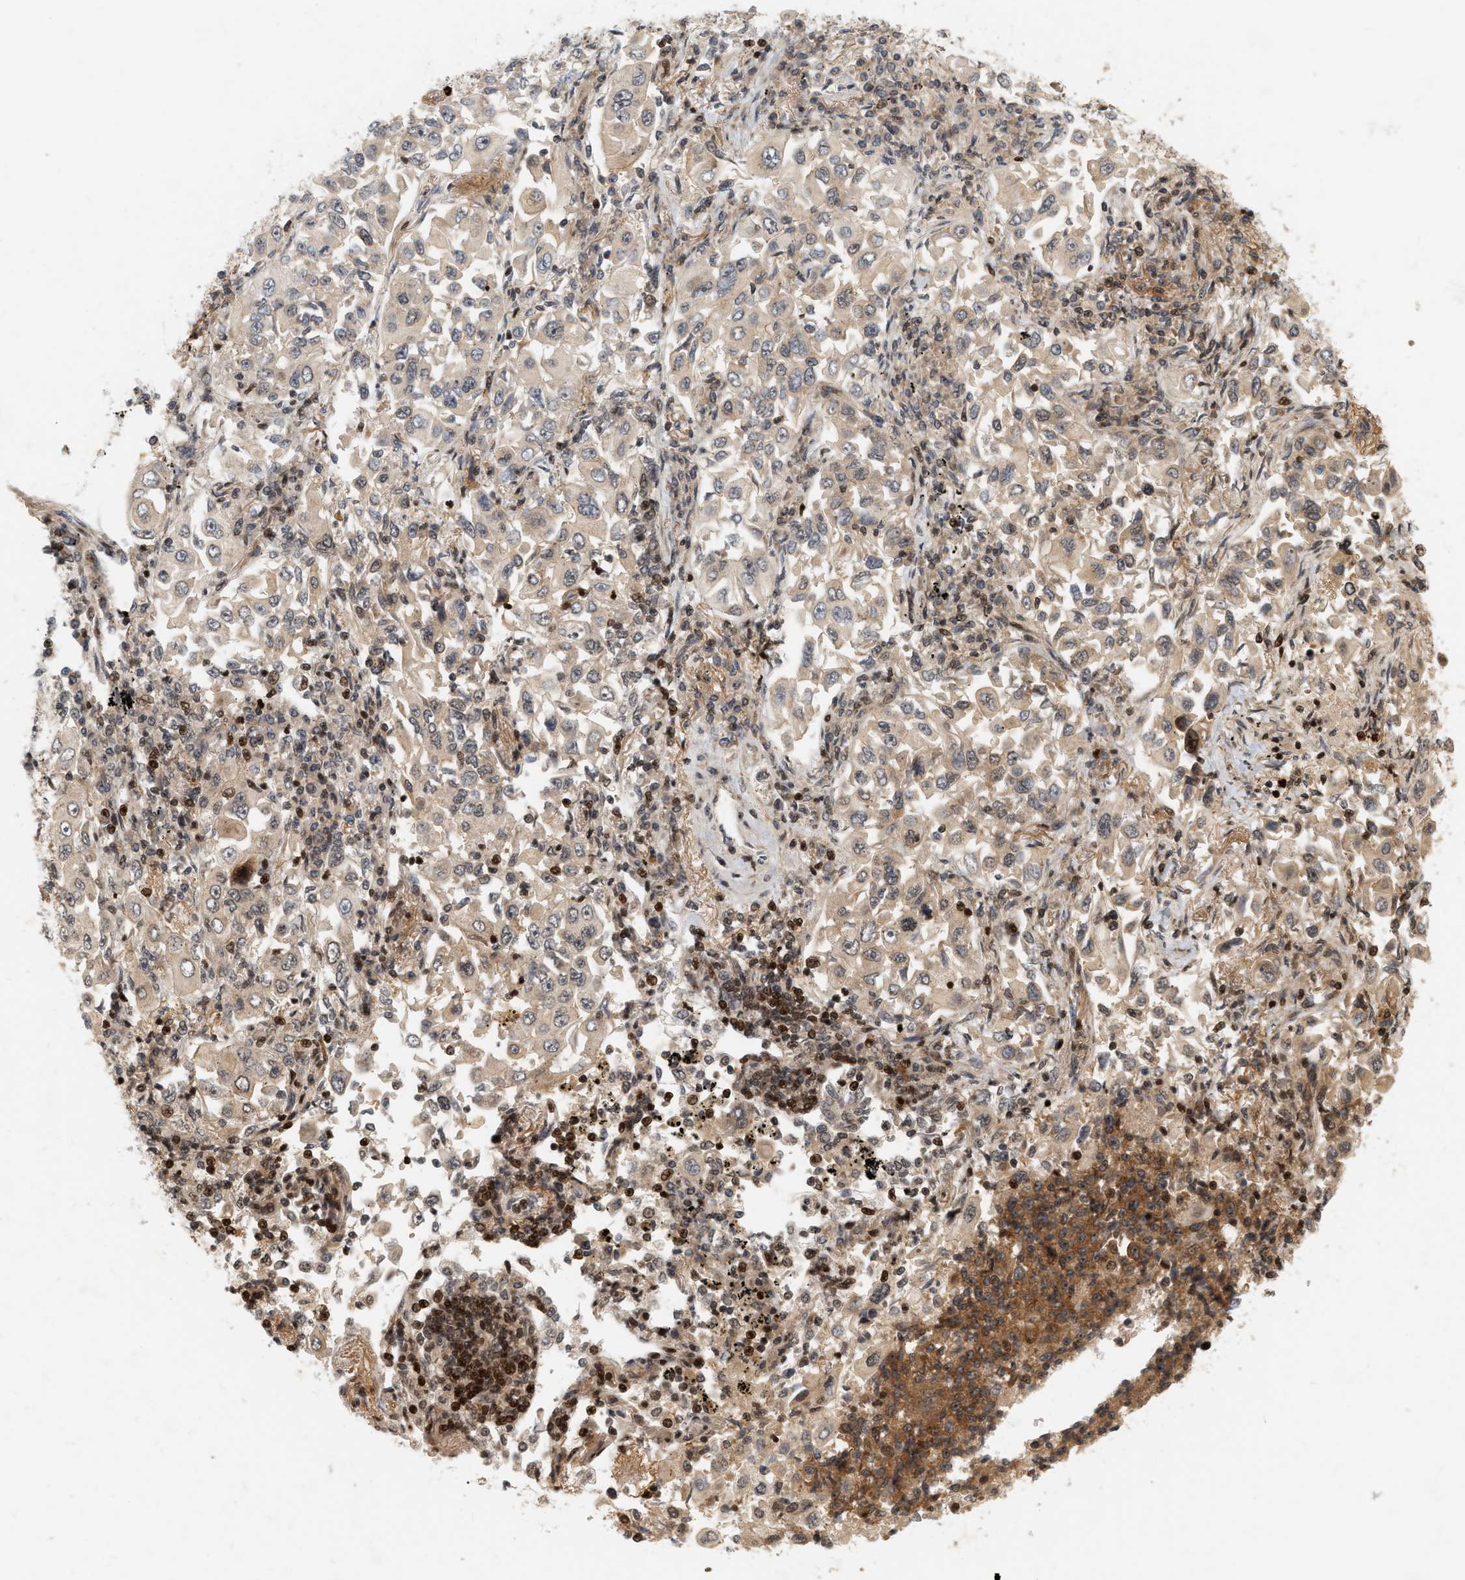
{"staining": {"intensity": "weak", "quantity": ">75%", "location": "cytoplasmic/membranous"}, "tissue": "lung cancer", "cell_type": "Tumor cells", "image_type": "cancer", "snomed": [{"axis": "morphology", "description": "Adenocarcinoma, NOS"}, {"axis": "topography", "description": "Lung"}], "caption": "Immunohistochemistry (IHC) histopathology image of neoplastic tissue: human adenocarcinoma (lung) stained using IHC exhibits low levels of weak protein expression localized specifically in the cytoplasmic/membranous of tumor cells, appearing as a cytoplasmic/membranous brown color.", "gene": "NFE2L2", "patient": {"sex": "male", "age": 84}}